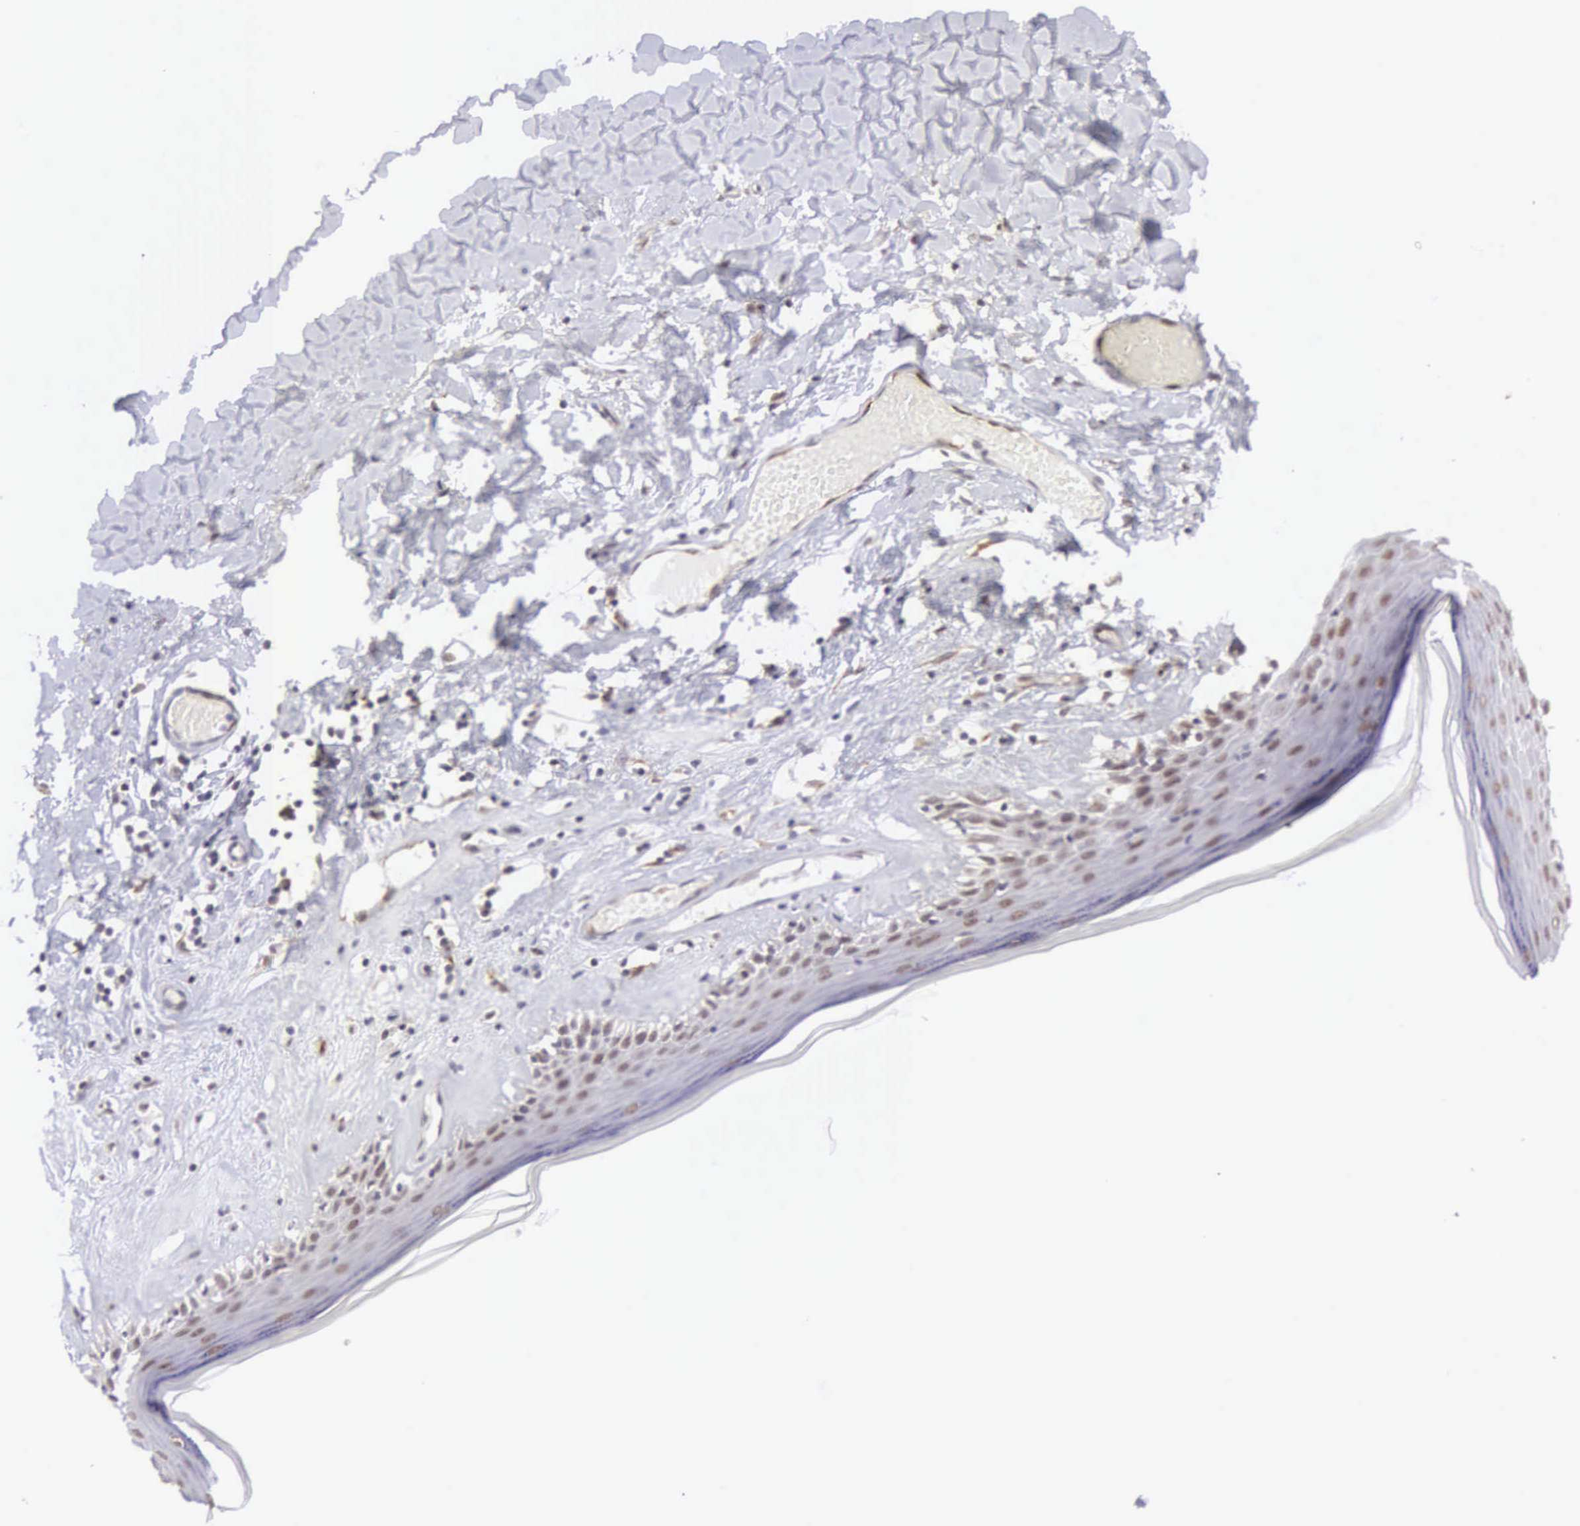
{"staining": {"intensity": "moderate", "quantity": ">75%", "location": "nuclear"}, "tissue": "skin", "cell_type": "Epidermal cells", "image_type": "normal", "snomed": [{"axis": "morphology", "description": "Normal tissue, NOS"}, {"axis": "topography", "description": "Vascular tissue"}, {"axis": "topography", "description": "Vulva"}, {"axis": "topography", "description": "Peripheral nerve tissue"}], "caption": "Protein staining shows moderate nuclear expression in about >75% of epidermal cells in normal skin. (DAB = brown stain, brightfield microscopy at high magnification).", "gene": "MORC2", "patient": {"sex": "female", "age": 86}}